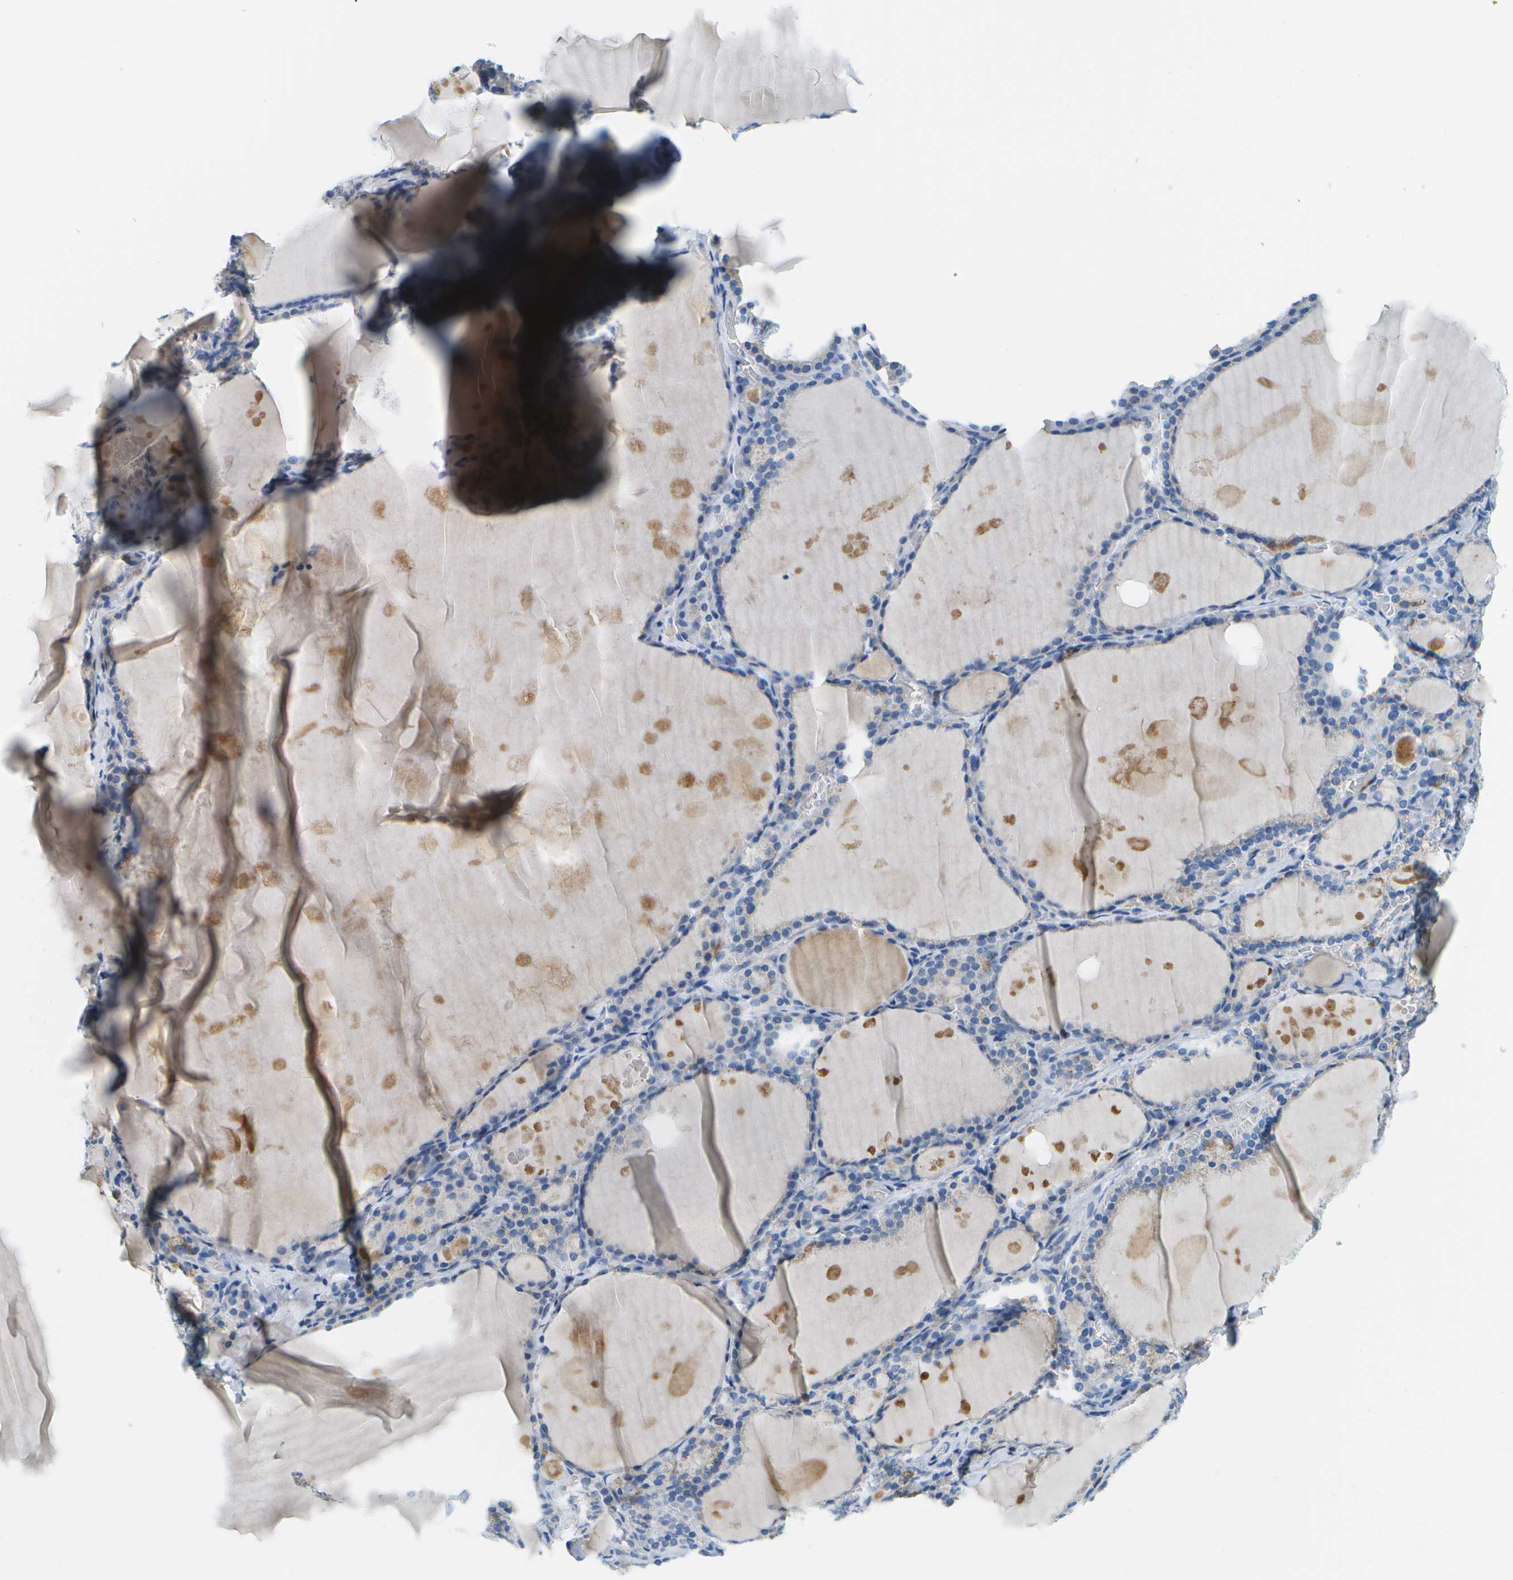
{"staining": {"intensity": "weak", "quantity": "<25%", "location": "cytoplasmic/membranous"}, "tissue": "thyroid gland", "cell_type": "Glandular cells", "image_type": "normal", "snomed": [{"axis": "morphology", "description": "Normal tissue, NOS"}, {"axis": "topography", "description": "Thyroid gland"}], "caption": "IHC micrograph of benign thyroid gland: human thyroid gland stained with DAB (3,3'-diaminobenzidine) shows no significant protein positivity in glandular cells.", "gene": "PTGIS", "patient": {"sex": "male", "age": 56}}